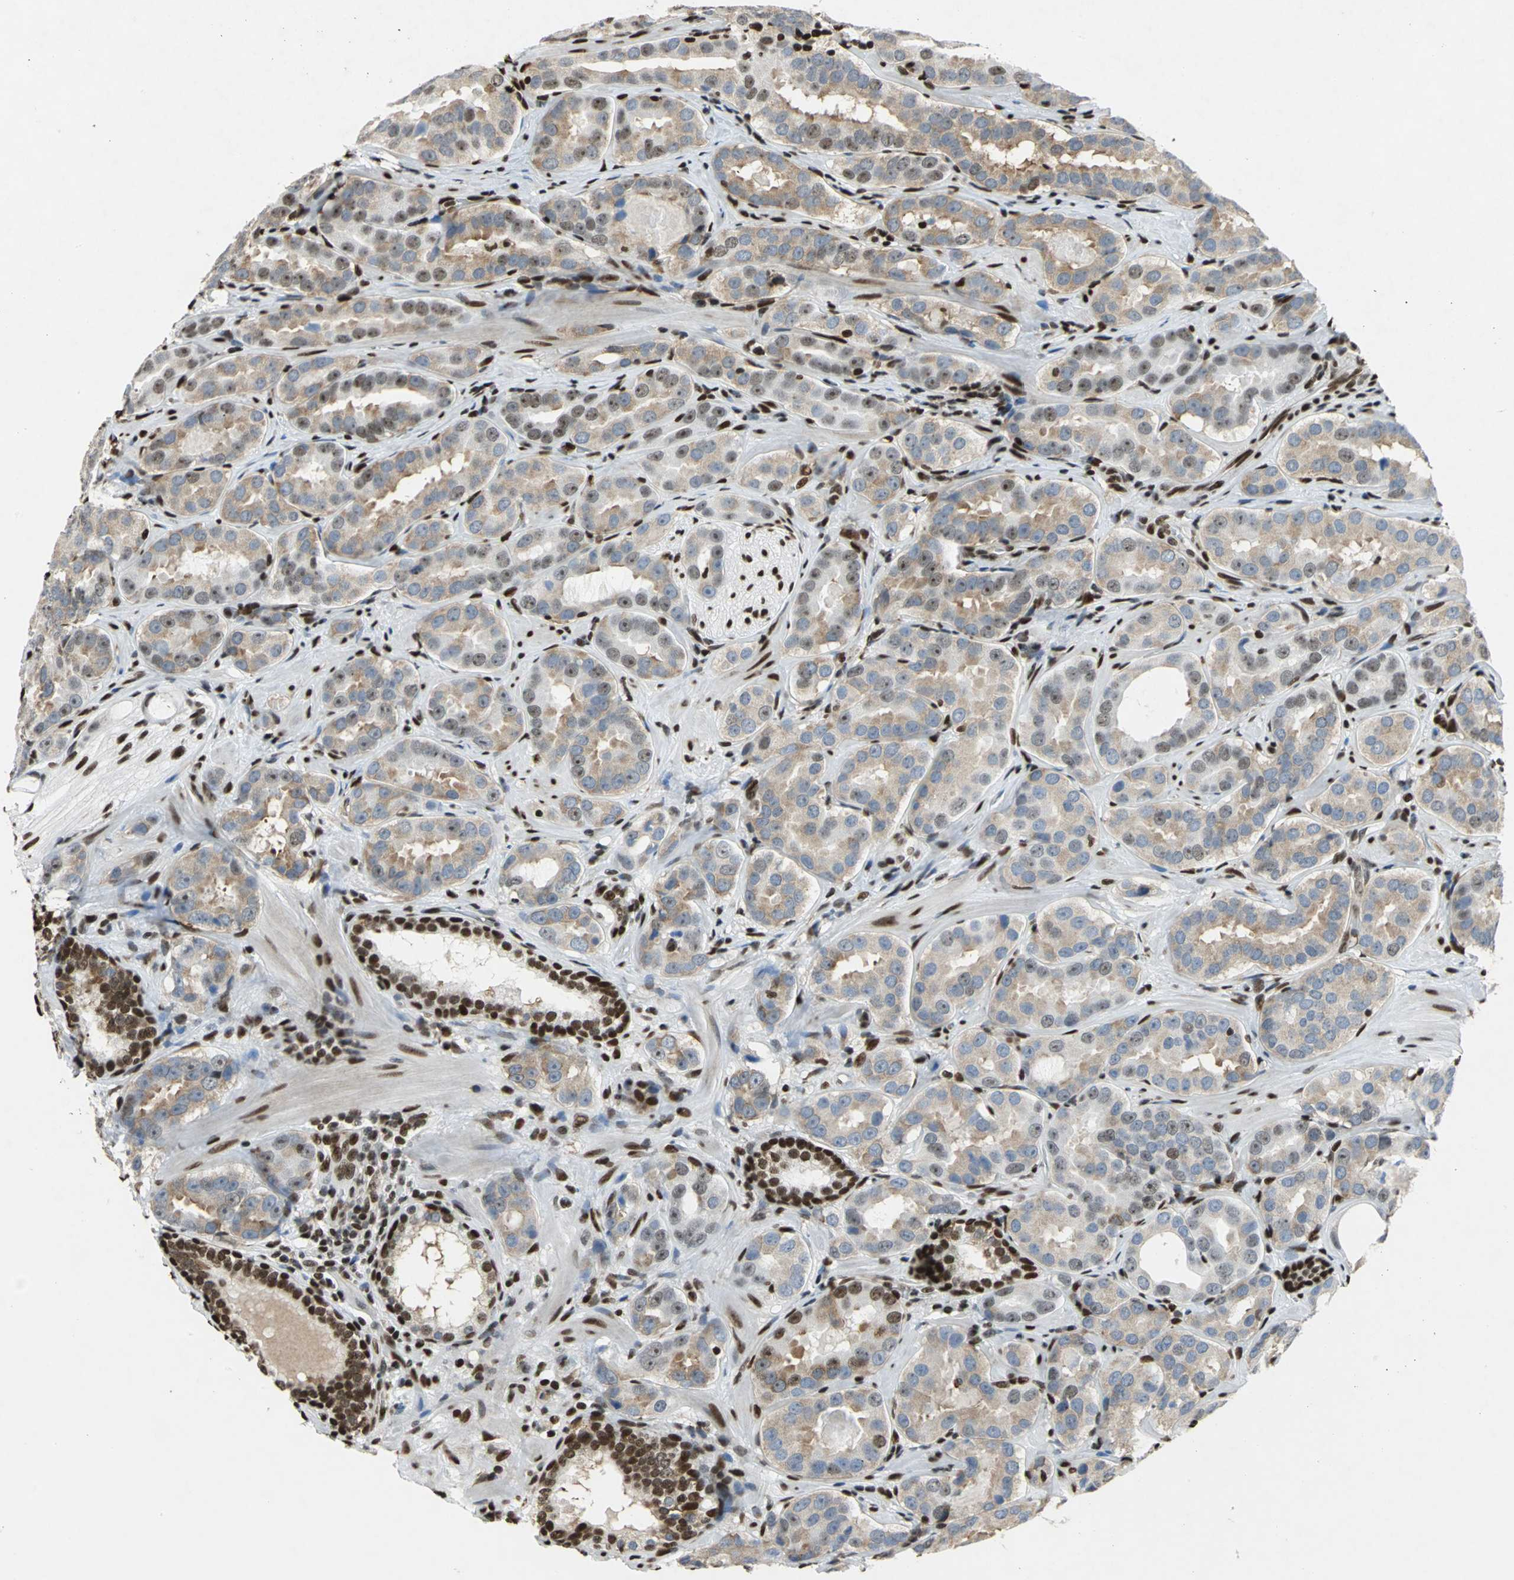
{"staining": {"intensity": "weak", "quantity": ">75%", "location": "cytoplasmic/membranous,nuclear"}, "tissue": "prostate cancer", "cell_type": "Tumor cells", "image_type": "cancer", "snomed": [{"axis": "morphology", "description": "Adenocarcinoma, Low grade"}, {"axis": "topography", "description": "Prostate"}], "caption": "An IHC image of neoplastic tissue is shown. Protein staining in brown shows weak cytoplasmic/membranous and nuclear positivity in prostate cancer within tumor cells.", "gene": "HMGB1", "patient": {"sex": "male", "age": 59}}